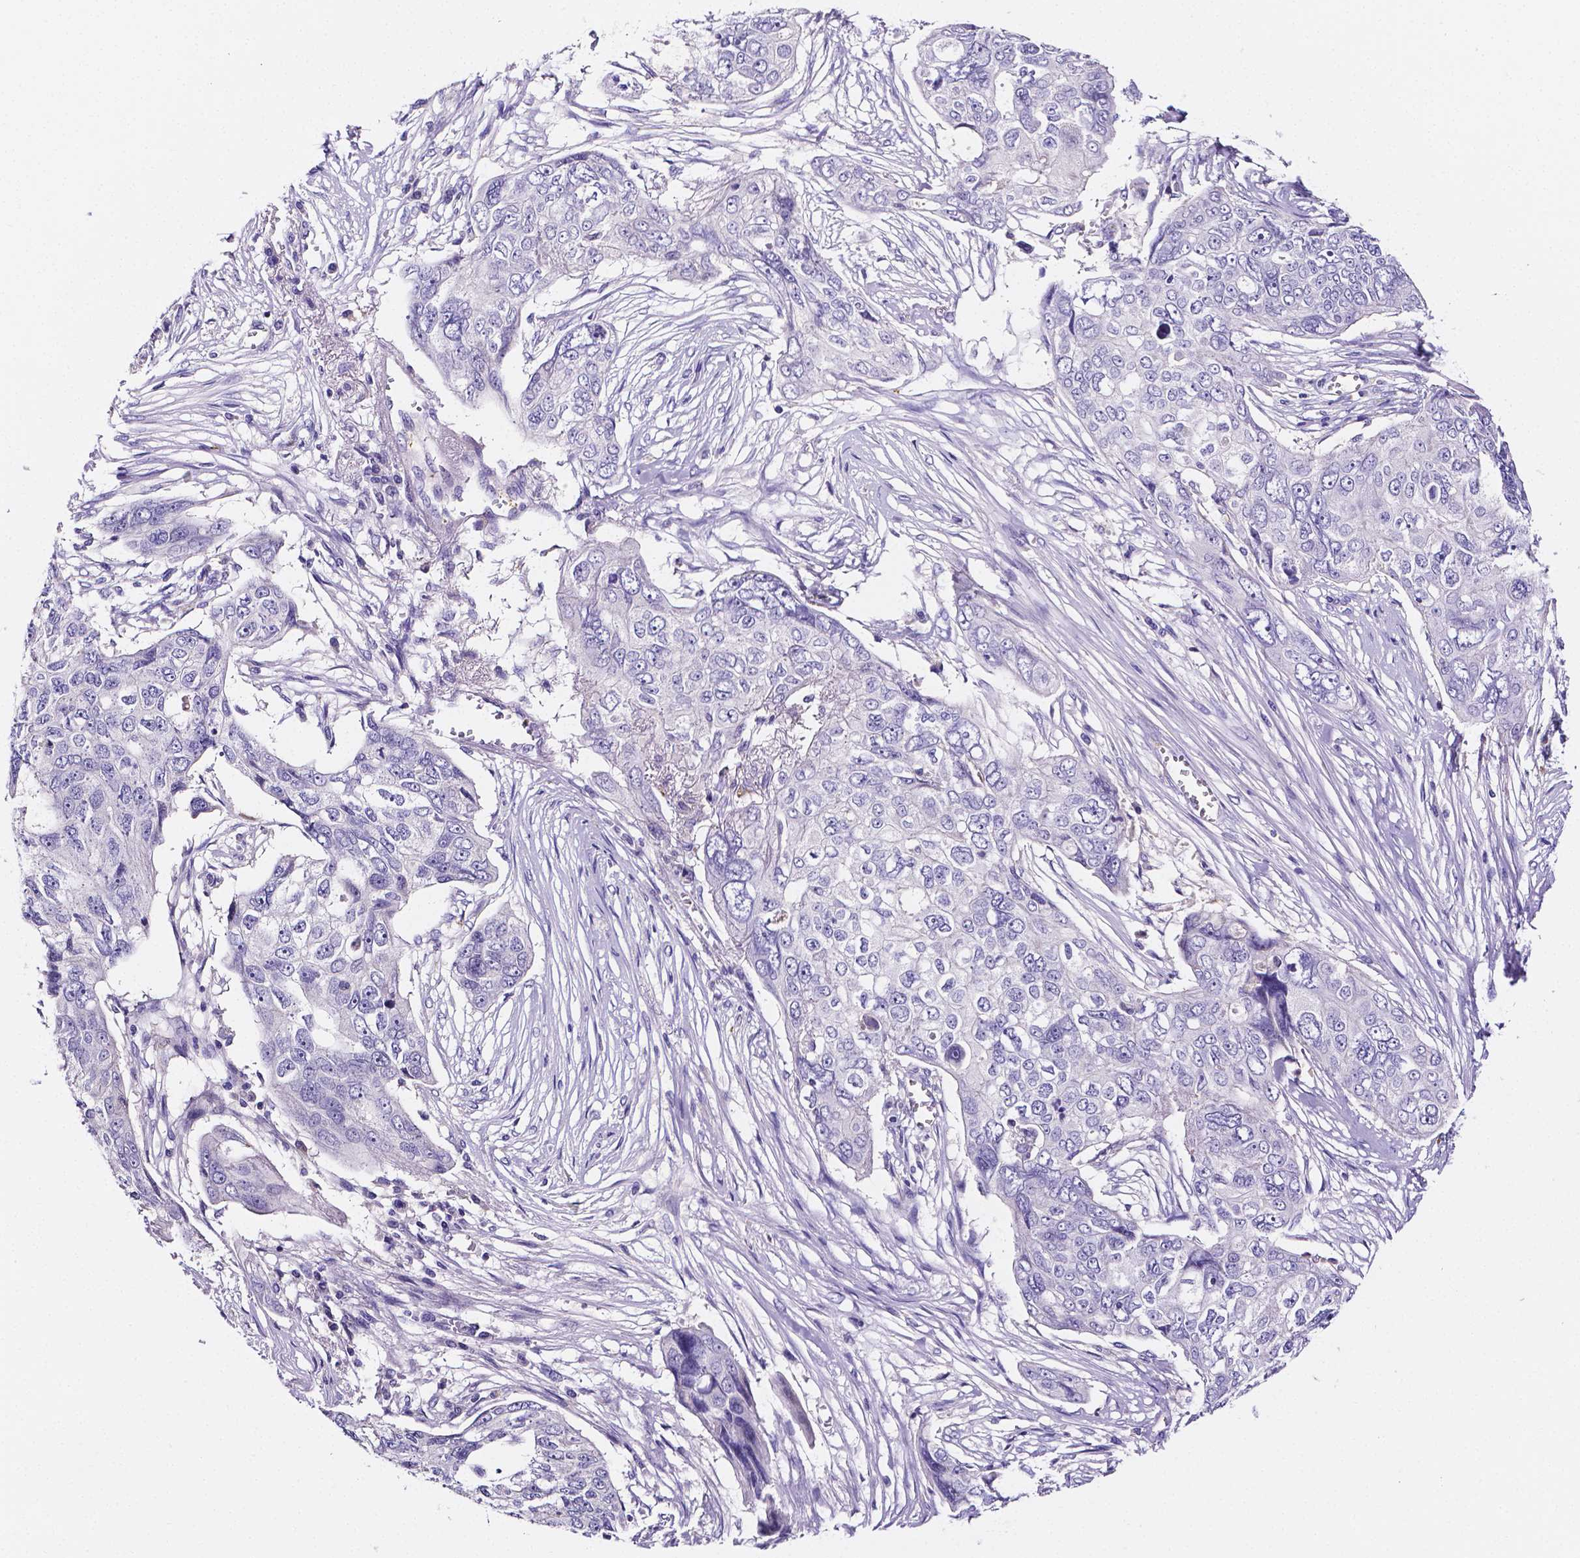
{"staining": {"intensity": "negative", "quantity": "none", "location": "none"}, "tissue": "ovarian cancer", "cell_type": "Tumor cells", "image_type": "cancer", "snomed": [{"axis": "morphology", "description": "Carcinoma, endometroid"}, {"axis": "topography", "description": "Ovary"}], "caption": "Immunohistochemistry micrograph of neoplastic tissue: human ovarian cancer (endometroid carcinoma) stained with DAB exhibits no significant protein positivity in tumor cells.", "gene": "NRGN", "patient": {"sex": "female", "age": 70}}